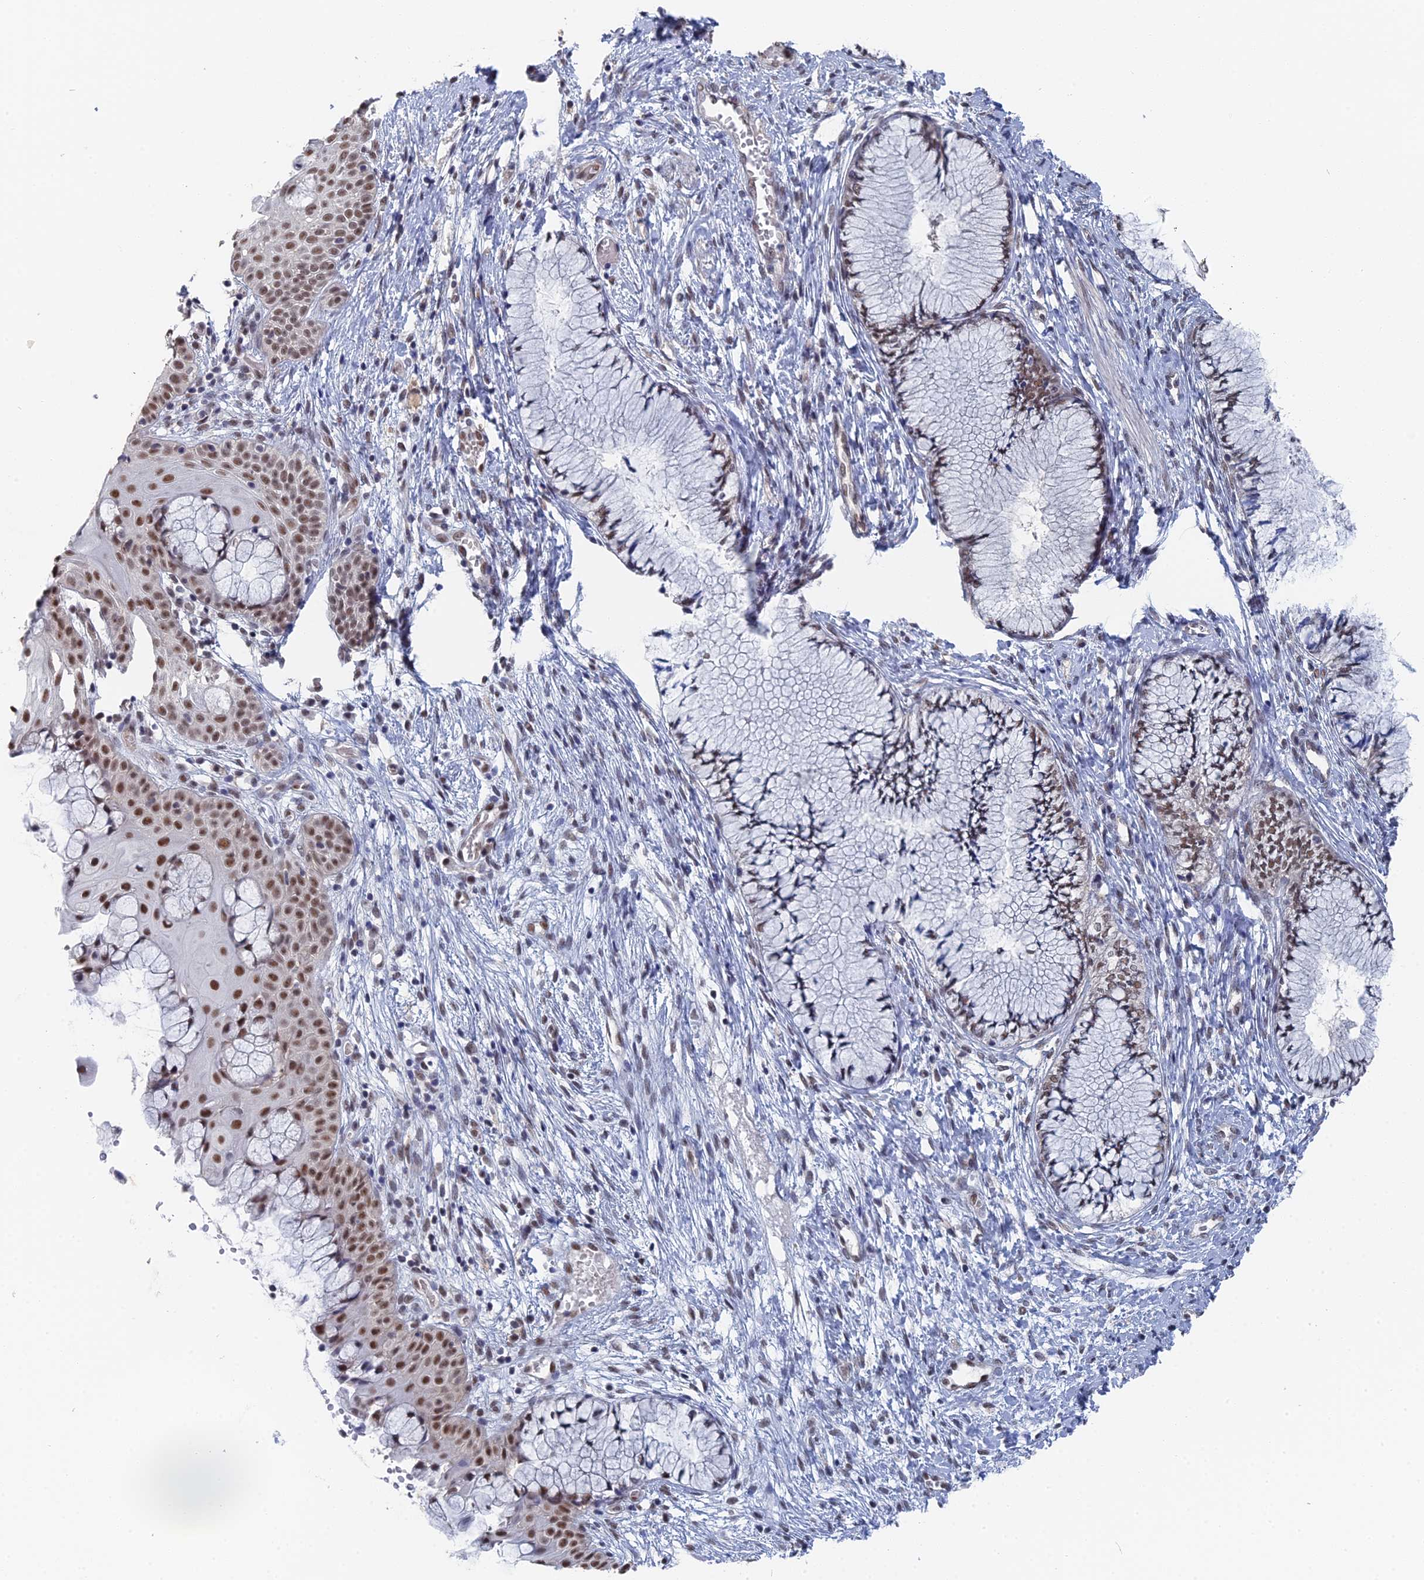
{"staining": {"intensity": "moderate", "quantity": "25%-75%", "location": "nuclear"}, "tissue": "cervix", "cell_type": "Glandular cells", "image_type": "normal", "snomed": [{"axis": "morphology", "description": "Normal tissue, NOS"}, {"axis": "topography", "description": "Cervix"}], "caption": "IHC image of normal cervix stained for a protein (brown), which reveals medium levels of moderate nuclear staining in approximately 25%-75% of glandular cells.", "gene": "TSSC4", "patient": {"sex": "female", "age": 42}}